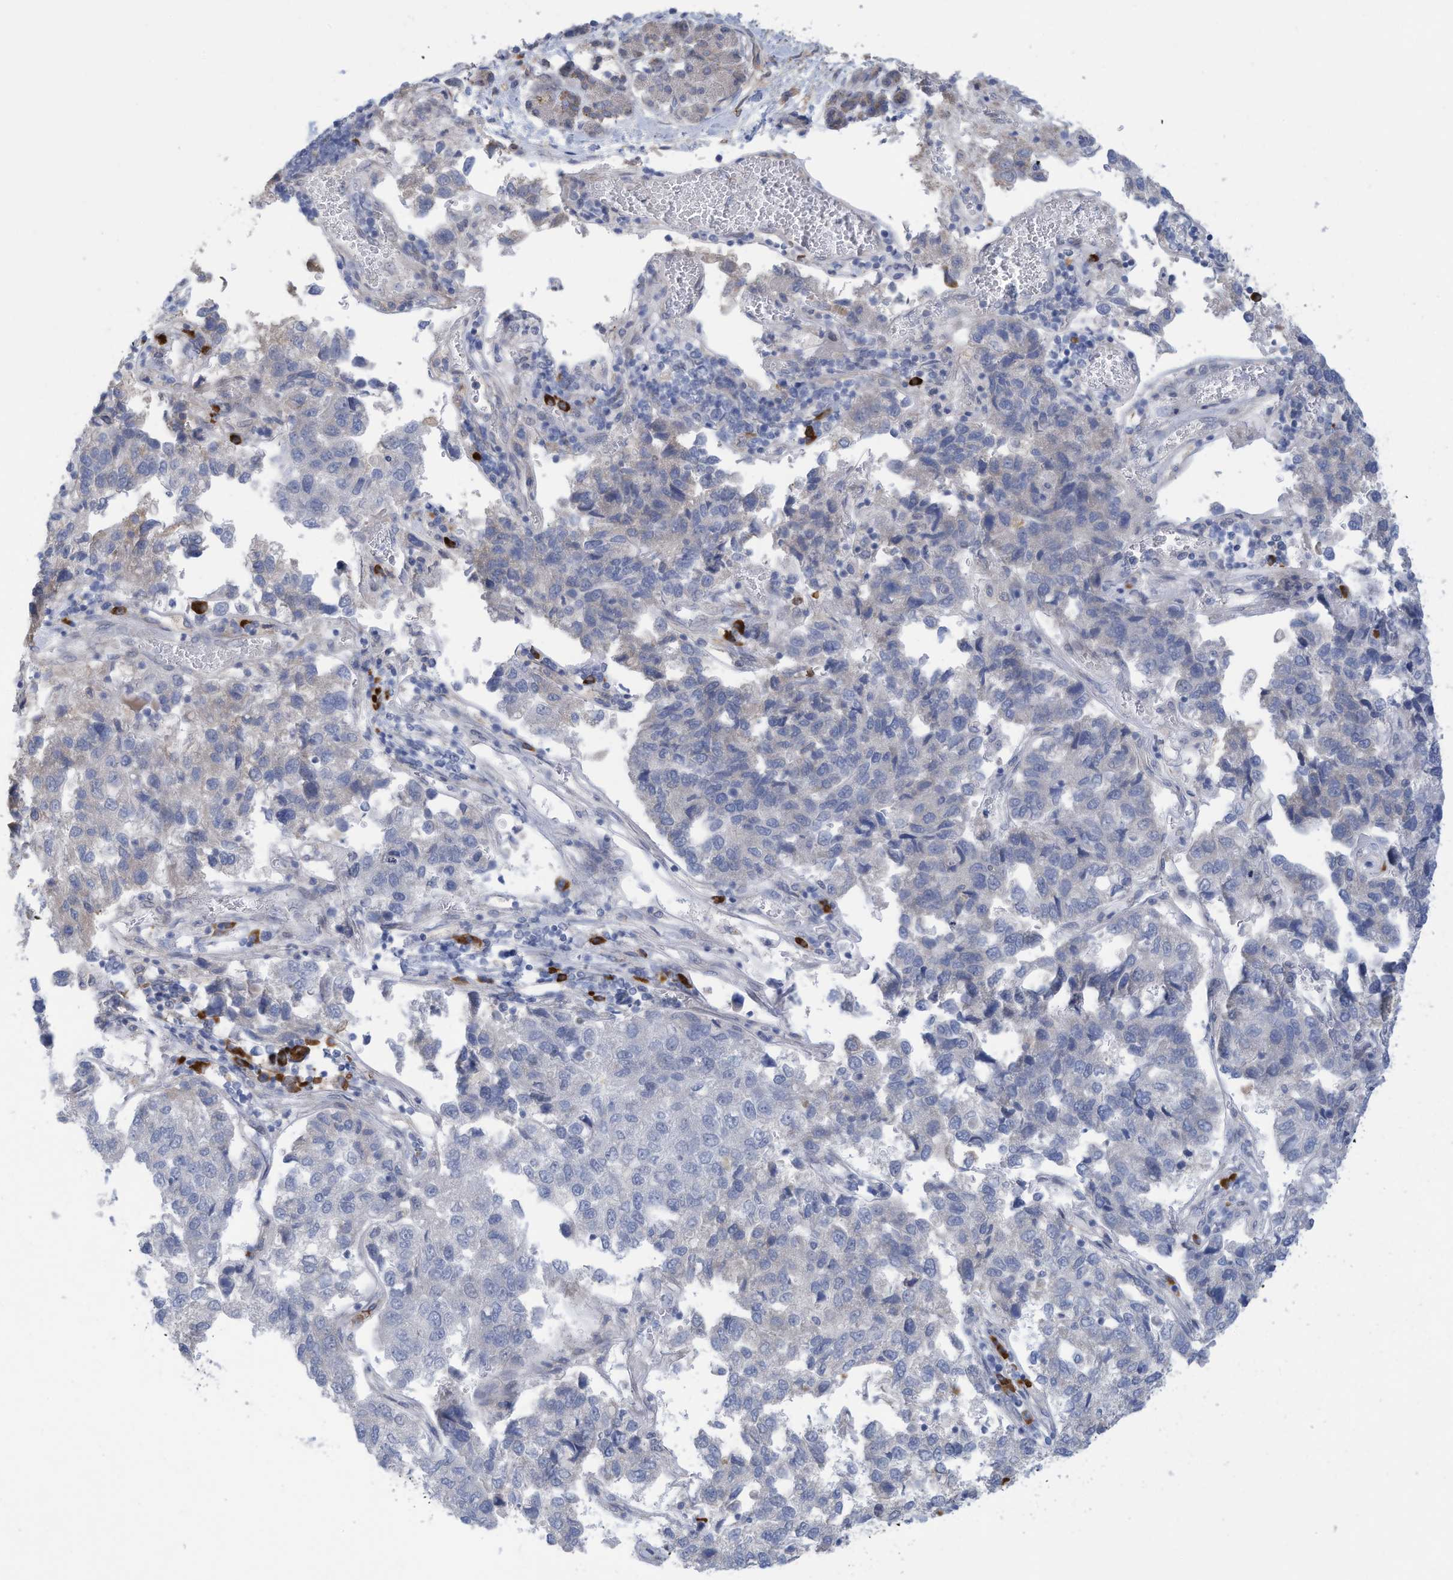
{"staining": {"intensity": "negative", "quantity": "none", "location": "none"}, "tissue": "pancreatic cancer", "cell_type": "Tumor cells", "image_type": "cancer", "snomed": [{"axis": "morphology", "description": "Adenocarcinoma, NOS"}, {"axis": "topography", "description": "Pancreas"}], "caption": "There is no significant expression in tumor cells of adenocarcinoma (pancreatic).", "gene": "ZNF292", "patient": {"sex": "female", "age": 61}}